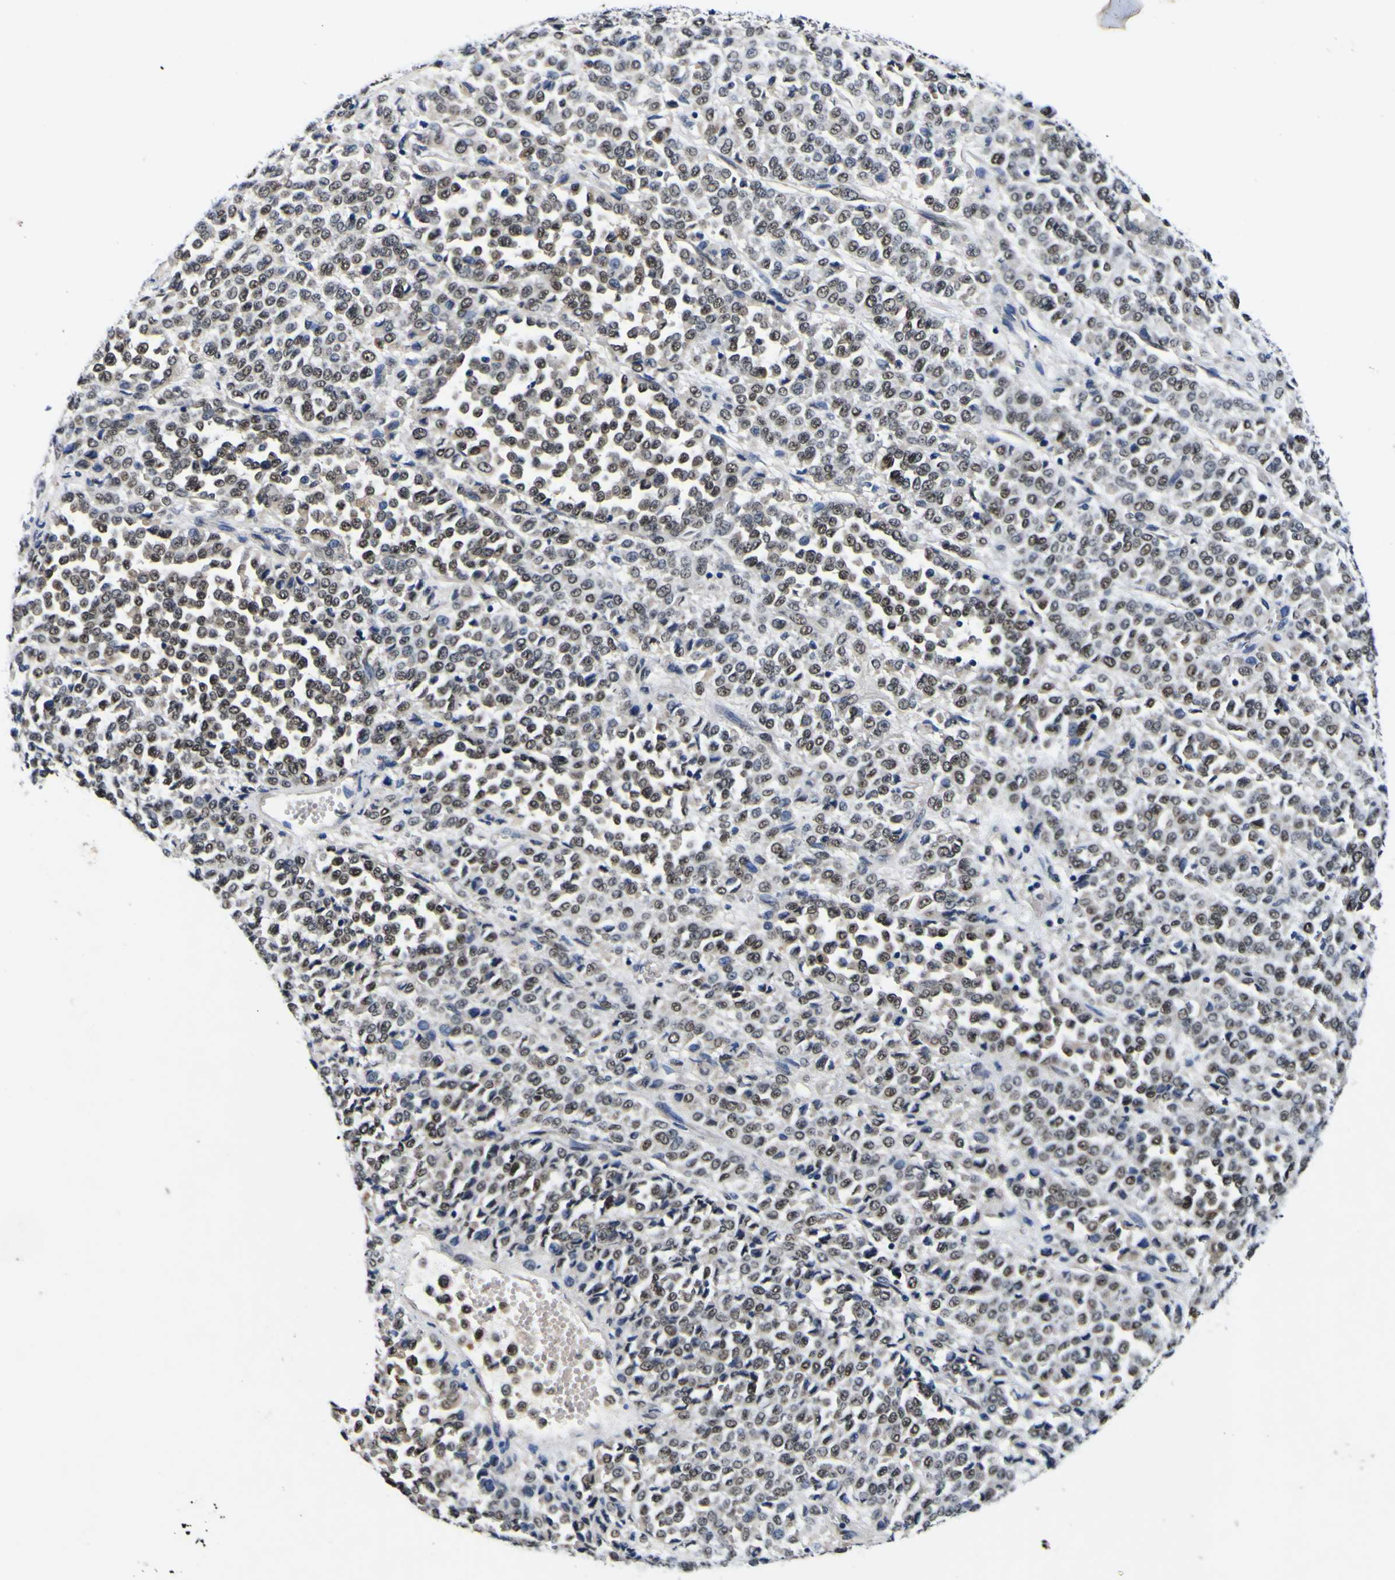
{"staining": {"intensity": "moderate", "quantity": ">75%", "location": "nuclear"}, "tissue": "melanoma", "cell_type": "Tumor cells", "image_type": "cancer", "snomed": [{"axis": "morphology", "description": "Malignant melanoma, Metastatic site"}, {"axis": "topography", "description": "Pancreas"}], "caption": "Brown immunohistochemical staining in human malignant melanoma (metastatic site) shows moderate nuclear staining in approximately >75% of tumor cells.", "gene": "CUL4B", "patient": {"sex": "female", "age": 30}}